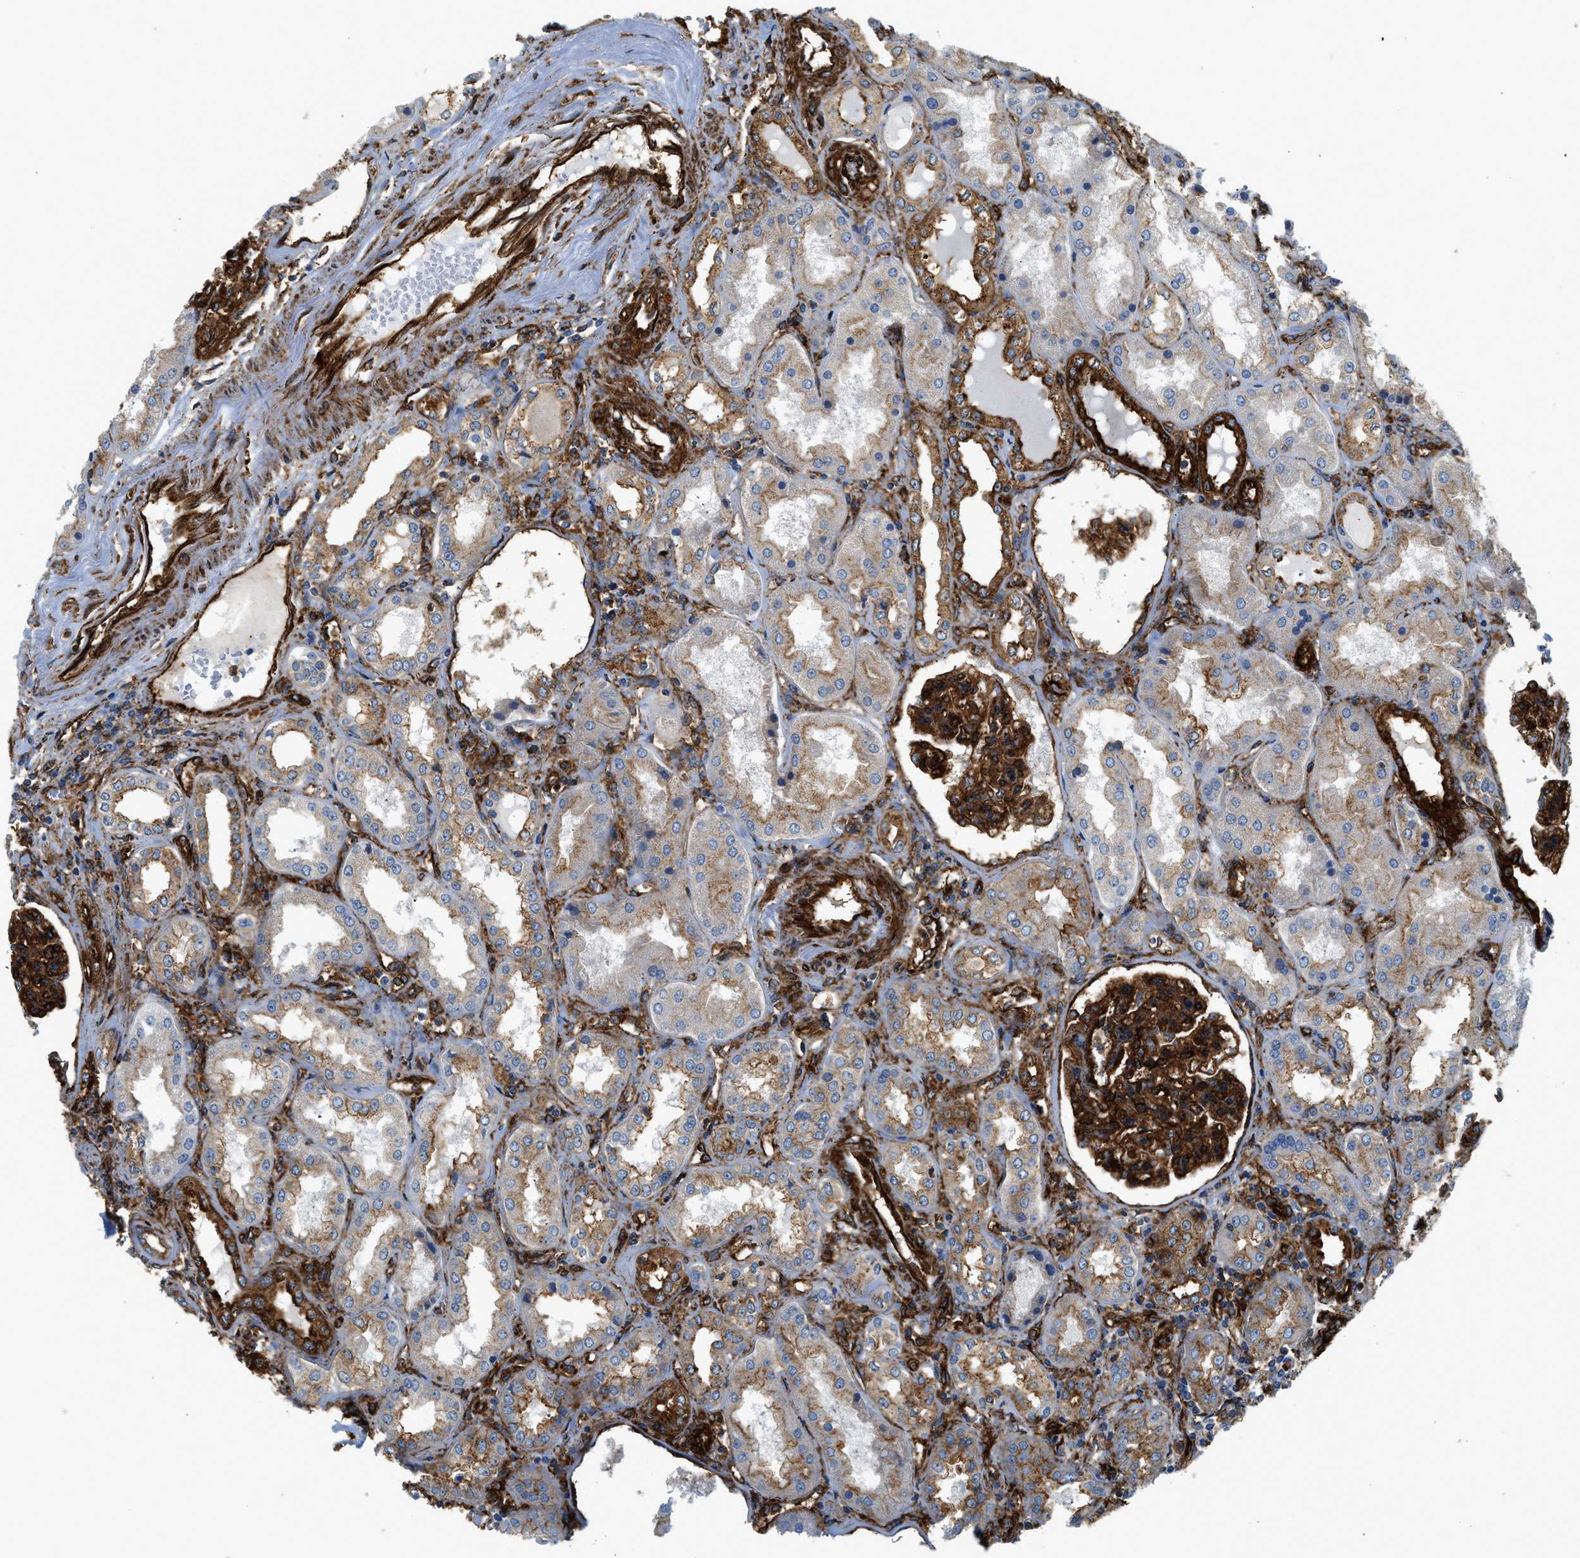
{"staining": {"intensity": "strong", "quantity": ">75%", "location": "cytoplasmic/membranous"}, "tissue": "kidney", "cell_type": "Cells in glomeruli", "image_type": "normal", "snomed": [{"axis": "morphology", "description": "Normal tissue, NOS"}, {"axis": "topography", "description": "Kidney"}], "caption": "Approximately >75% of cells in glomeruli in benign human kidney reveal strong cytoplasmic/membranous protein staining as visualized by brown immunohistochemical staining.", "gene": "HIP1", "patient": {"sex": "female", "age": 56}}